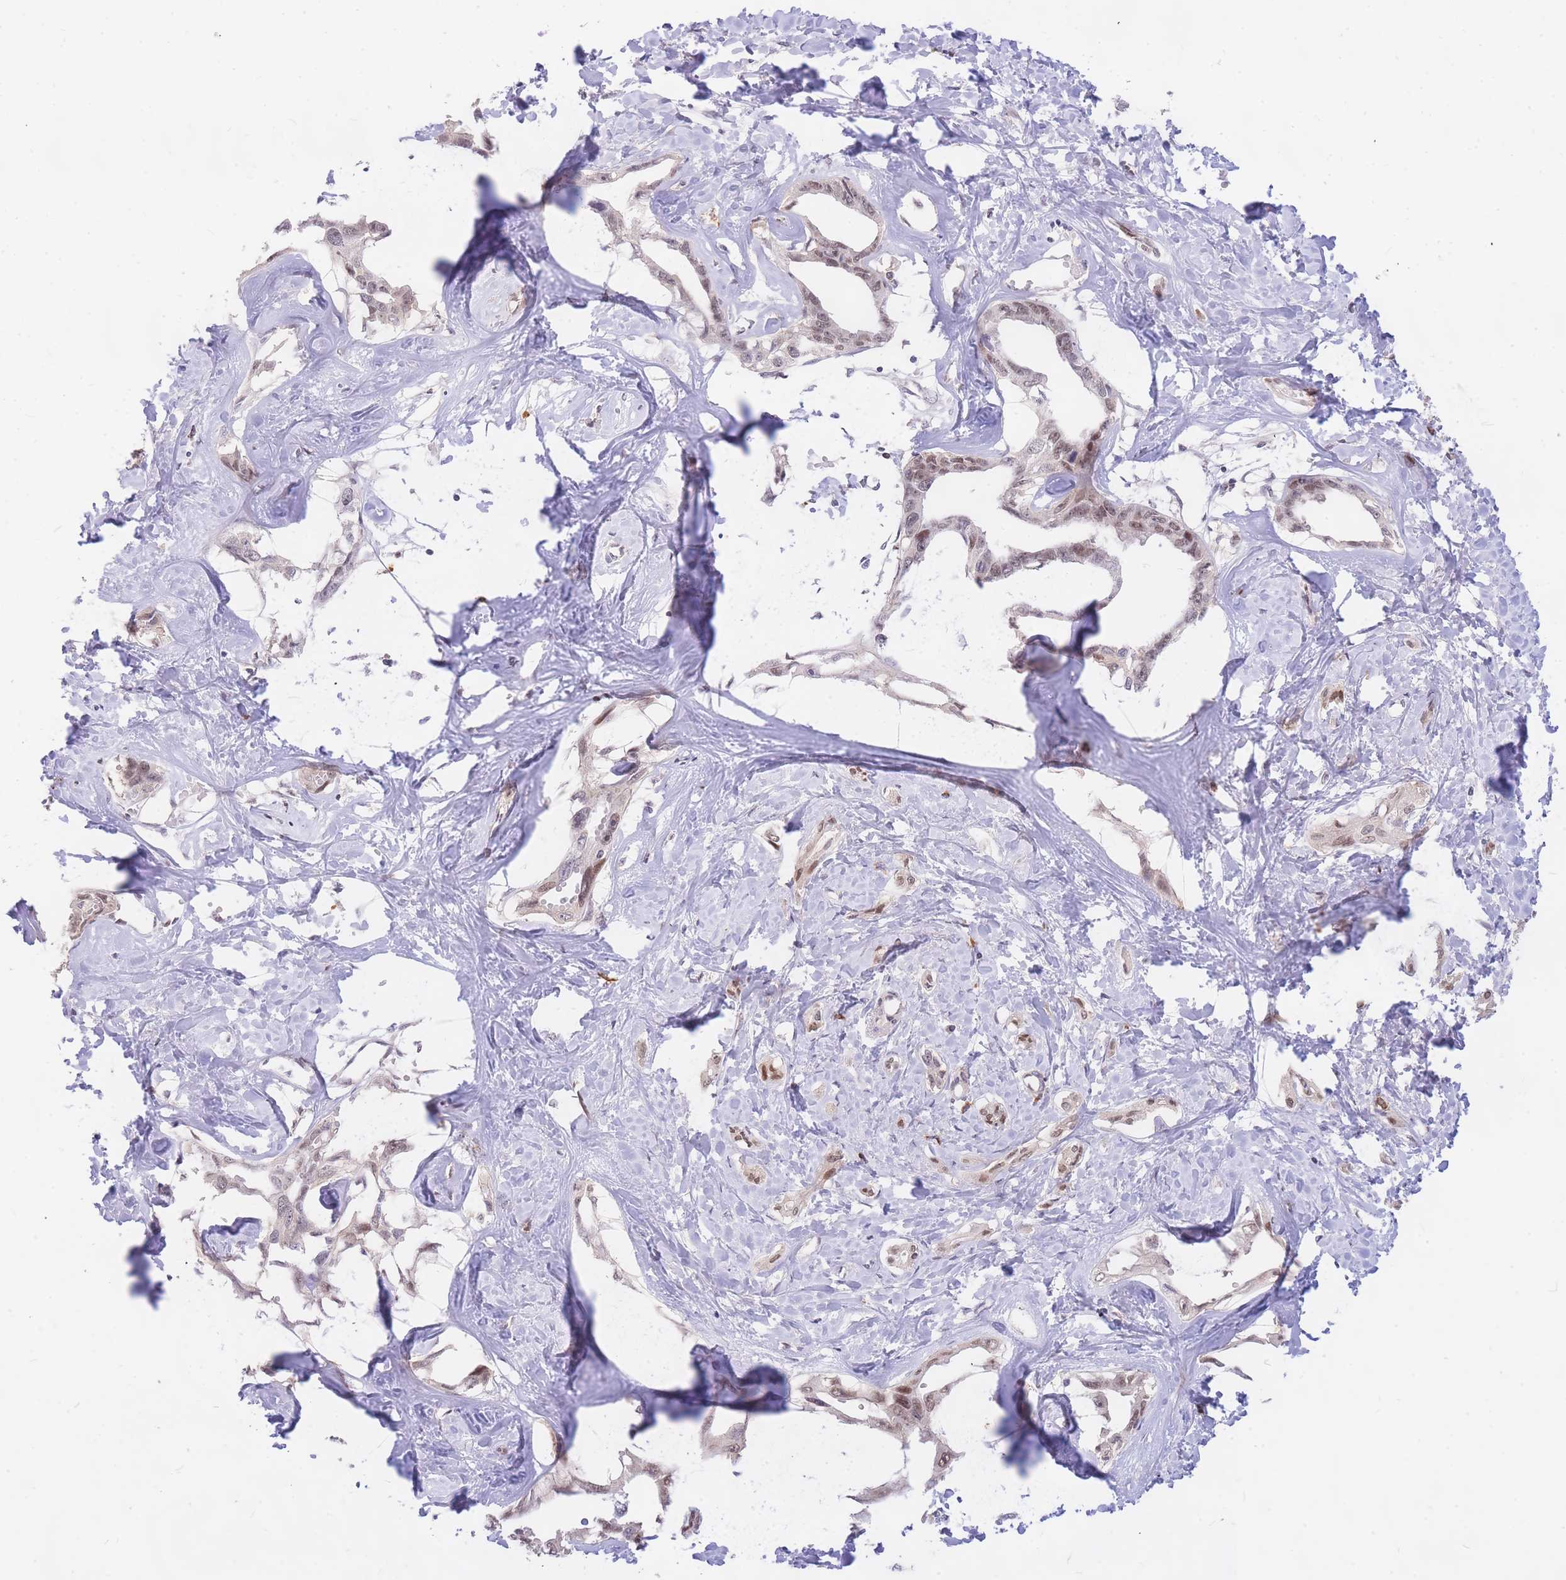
{"staining": {"intensity": "moderate", "quantity": "25%-75%", "location": "nuclear"}, "tissue": "liver cancer", "cell_type": "Tumor cells", "image_type": "cancer", "snomed": [{"axis": "morphology", "description": "Cholangiocarcinoma"}, {"axis": "topography", "description": "Liver"}], "caption": "Immunohistochemistry (DAB) staining of human liver cholangiocarcinoma displays moderate nuclear protein expression in about 25%-75% of tumor cells.", "gene": "TLE2", "patient": {"sex": "male", "age": 59}}